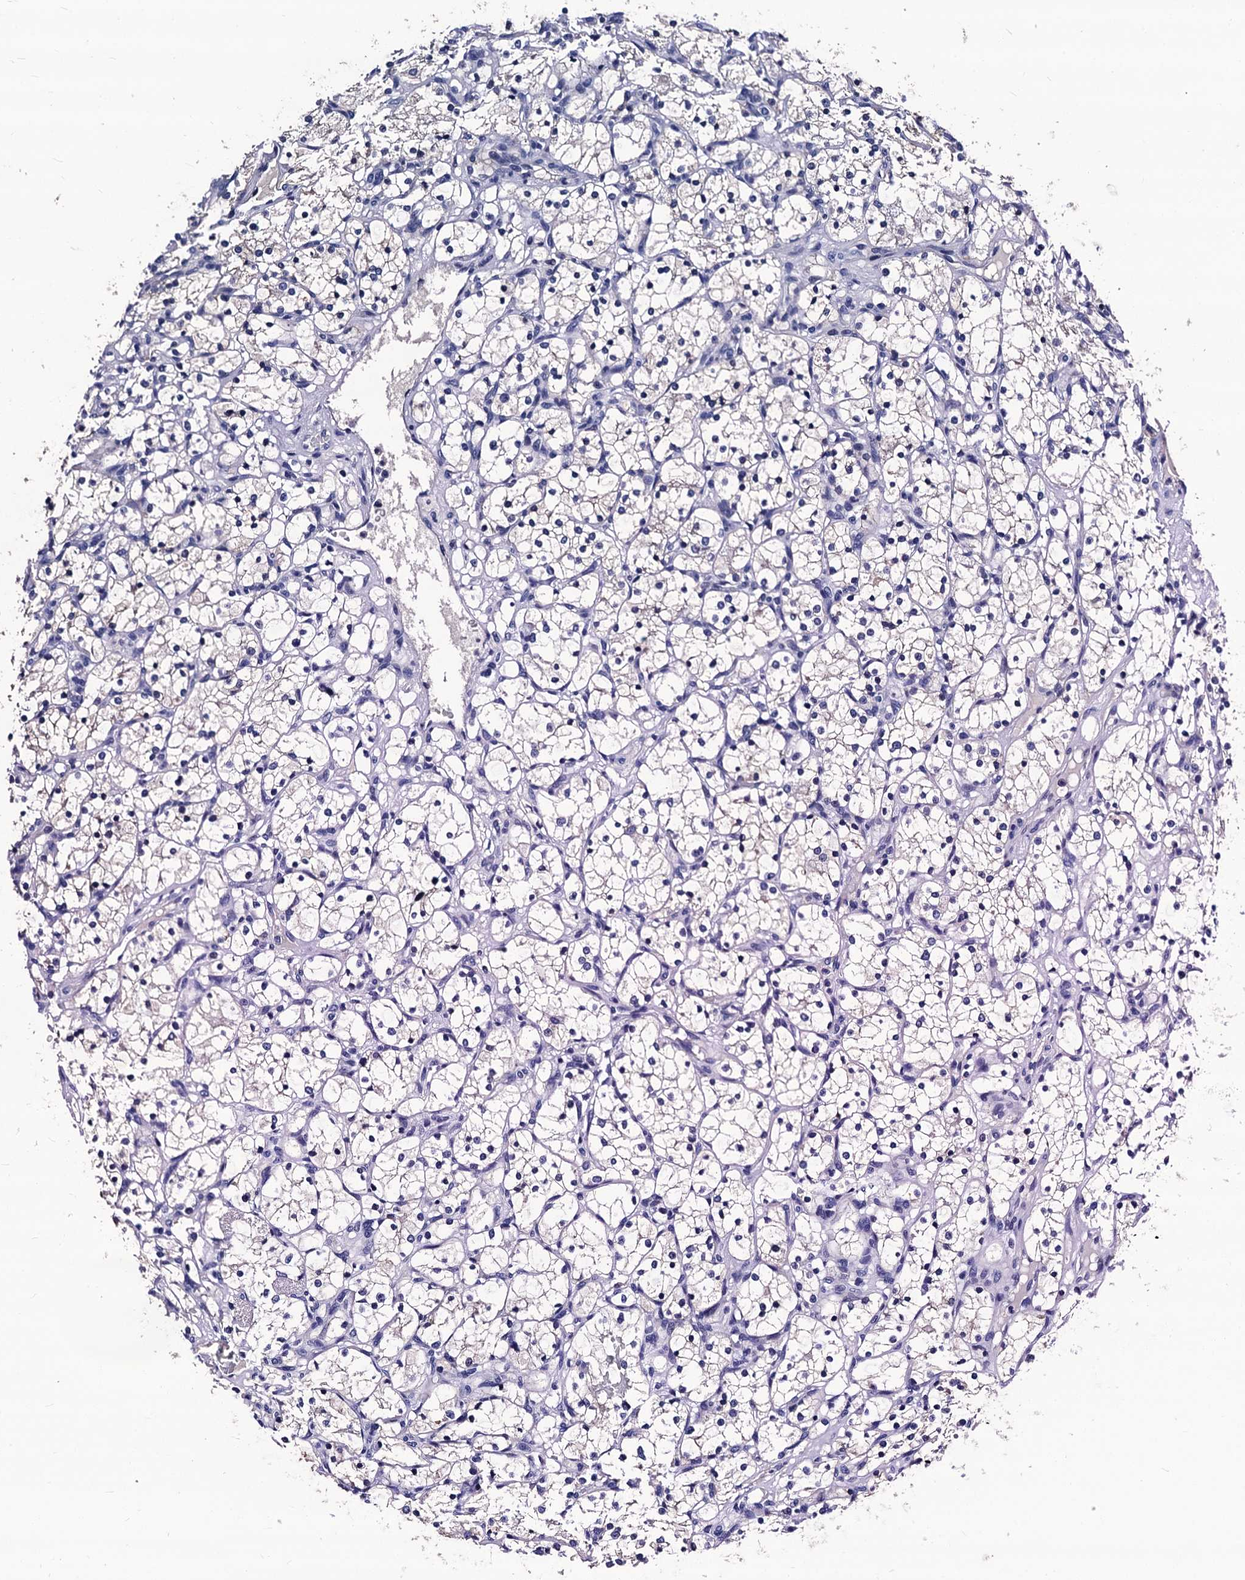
{"staining": {"intensity": "negative", "quantity": "none", "location": "none"}, "tissue": "renal cancer", "cell_type": "Tumor cells", "image_type": "cancer", "snomed": [{"axis": "morphology", "description": "Adenocarcinoma, NOS"}, {"axis": "topography", "description": "Kidney"}], "caption": "Renal cancer stained for a protein using immunohistochemistry exhibits no staining tumor cells.", "gene": "LRRC30", "patient": {"sex": "female", "age": 69}}